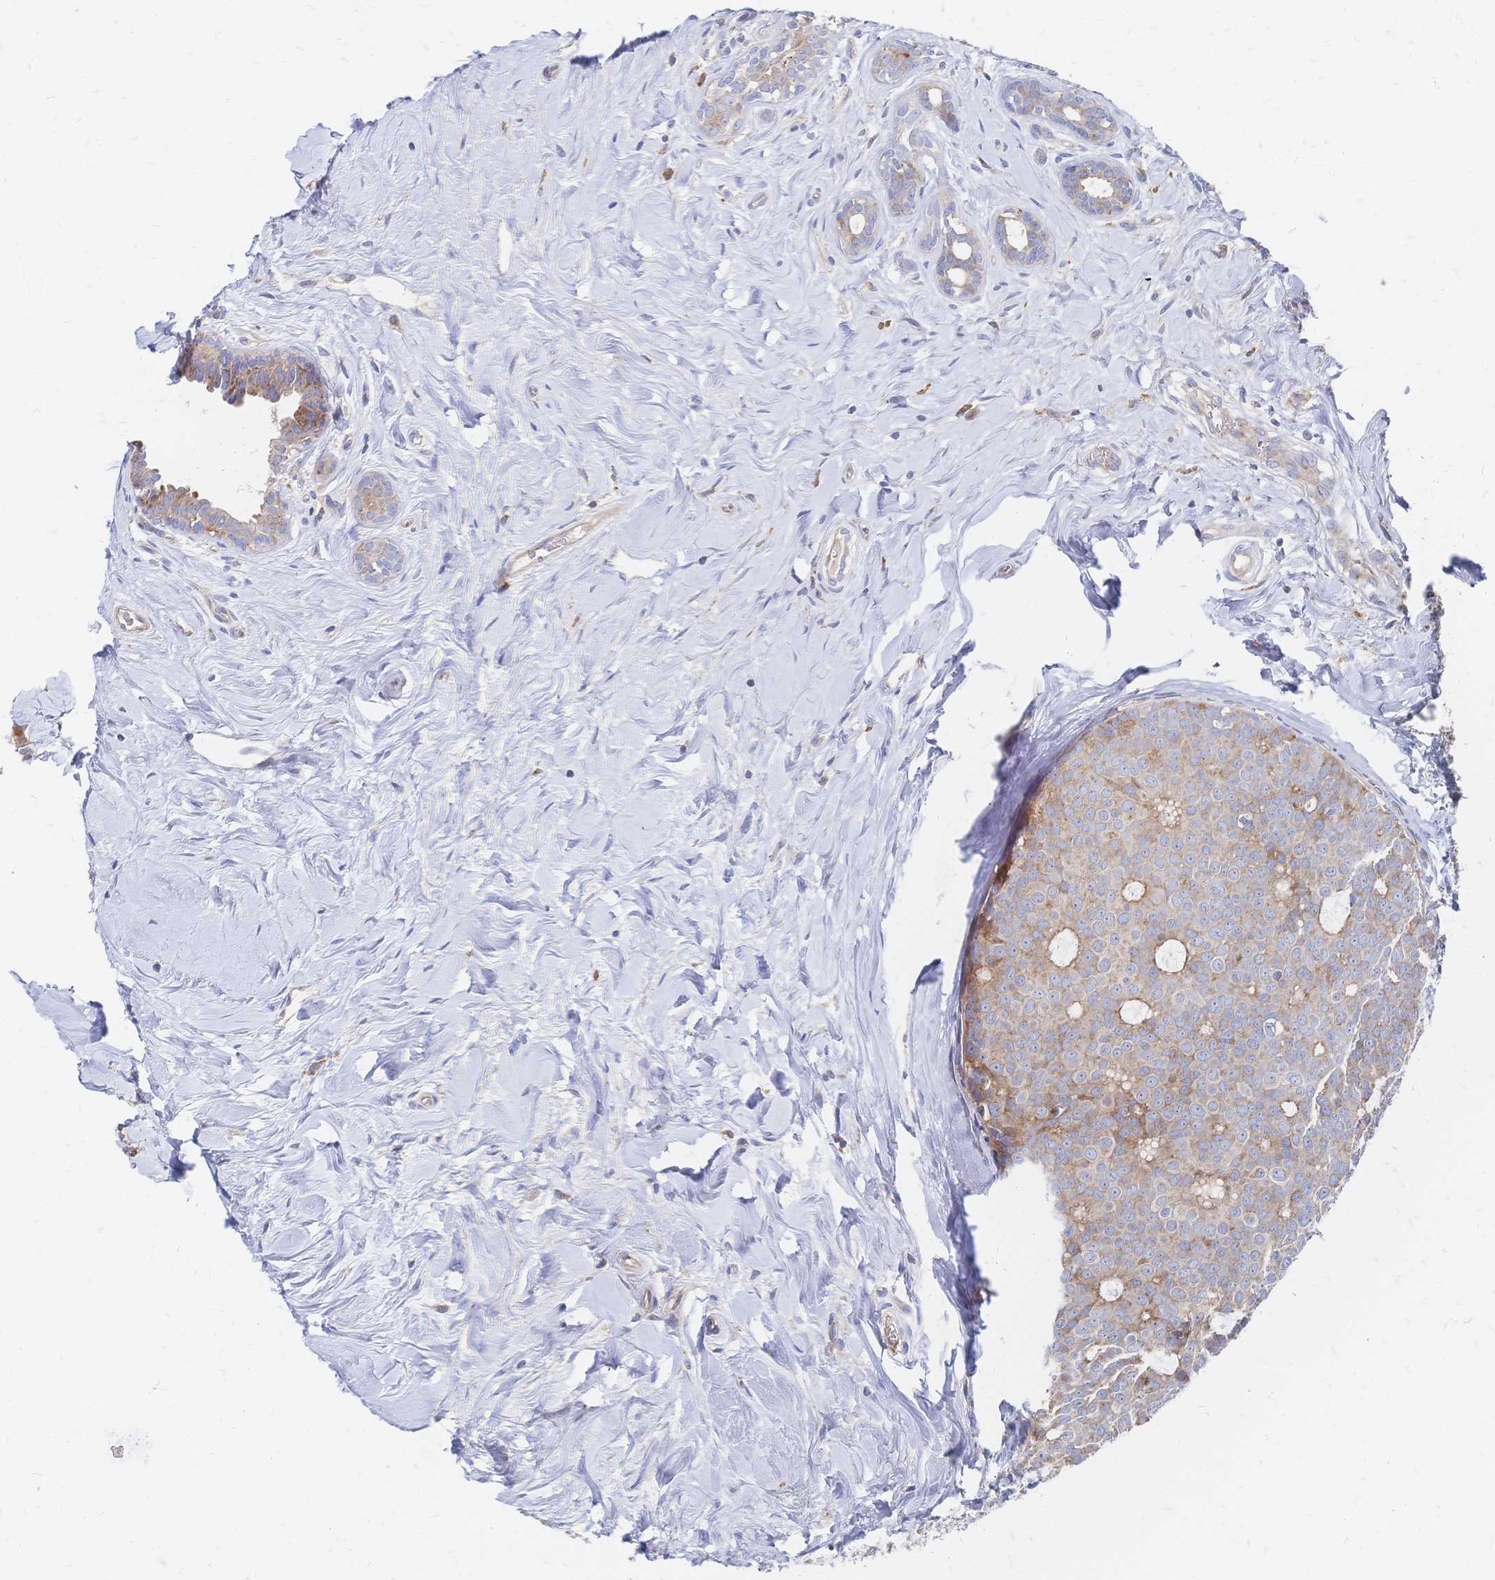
{"staining": {"intensity": "weak", "quantity": ">75%", "location": "cytoplasmic/membranous"}, "tissue": "breast cancer", "cell_type": "Tumor cells", "image_type": "cancer", "snomed": [{"axis": "morphology", "description": "Duct carcinoma"}, {"axis": "topography", "description": "Breast"}], "caption": "Immunohistochemistry (DAB (3,3'-diaminobenzidine)) staining of human intraductal carcinoma (breast) exhibits weak cytoplasmic/membranous protein positivity in approximately >75% of tumor cells.", "gene": "SORBS1", "patient": {"sex": "female", "age": 45}}